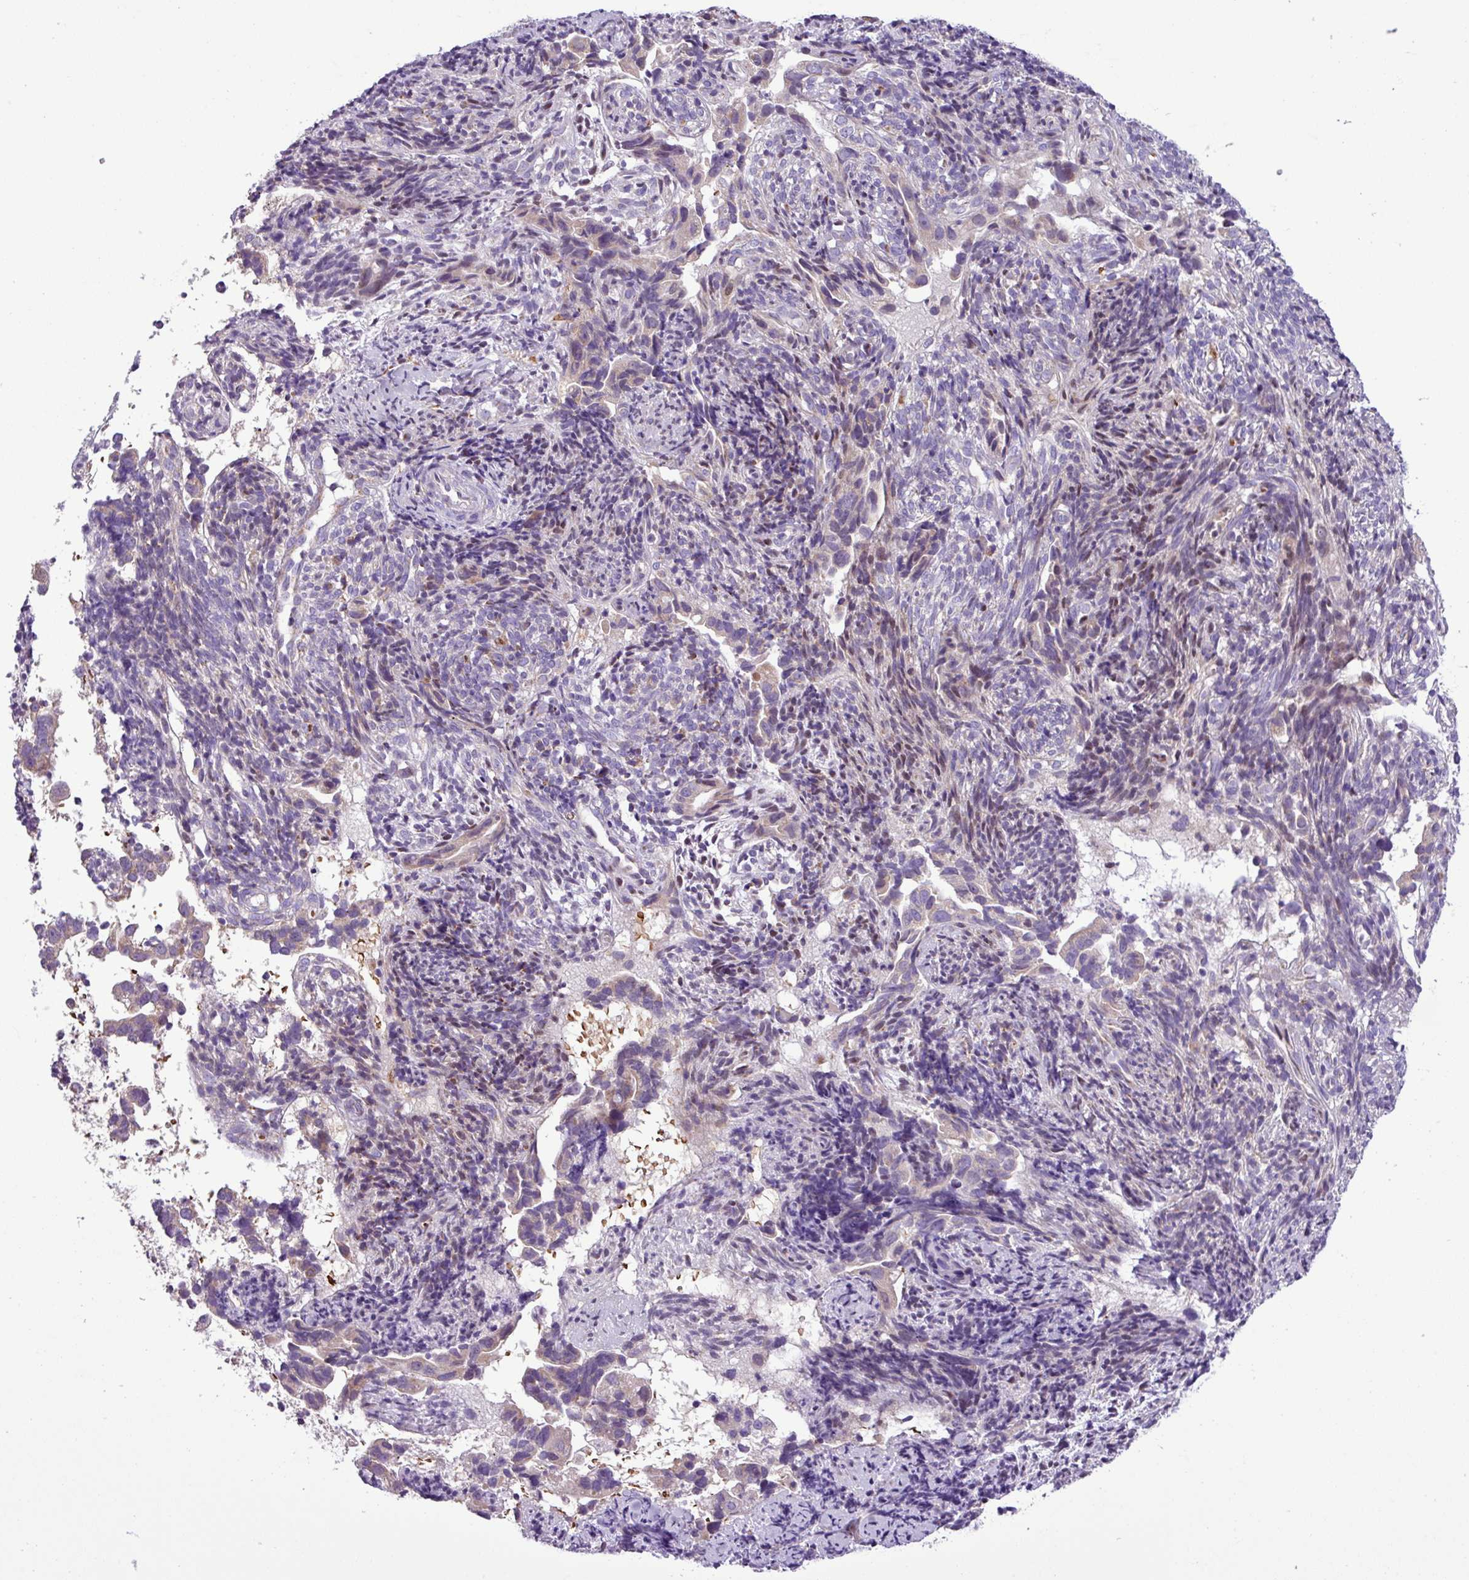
{"staining": {"intensity": "weak", "quantity": "<25%", "location": "cytoplasmic/membranous"}, "tissue": "endometrial cancer", "cell_type": "Tumor cells", "image_type": "cancer", "snomed": [{"axis": "morphology", "description": "Adenocarcinoma, NOS"}, {"axis": "topography", "description": "Endometrium"}], "caption": "The micrograph displays no significant expression in tumor cells of endometrial cancer.", "gene": "FAM183A", "patient": {"sex": "female", "age": 57}}